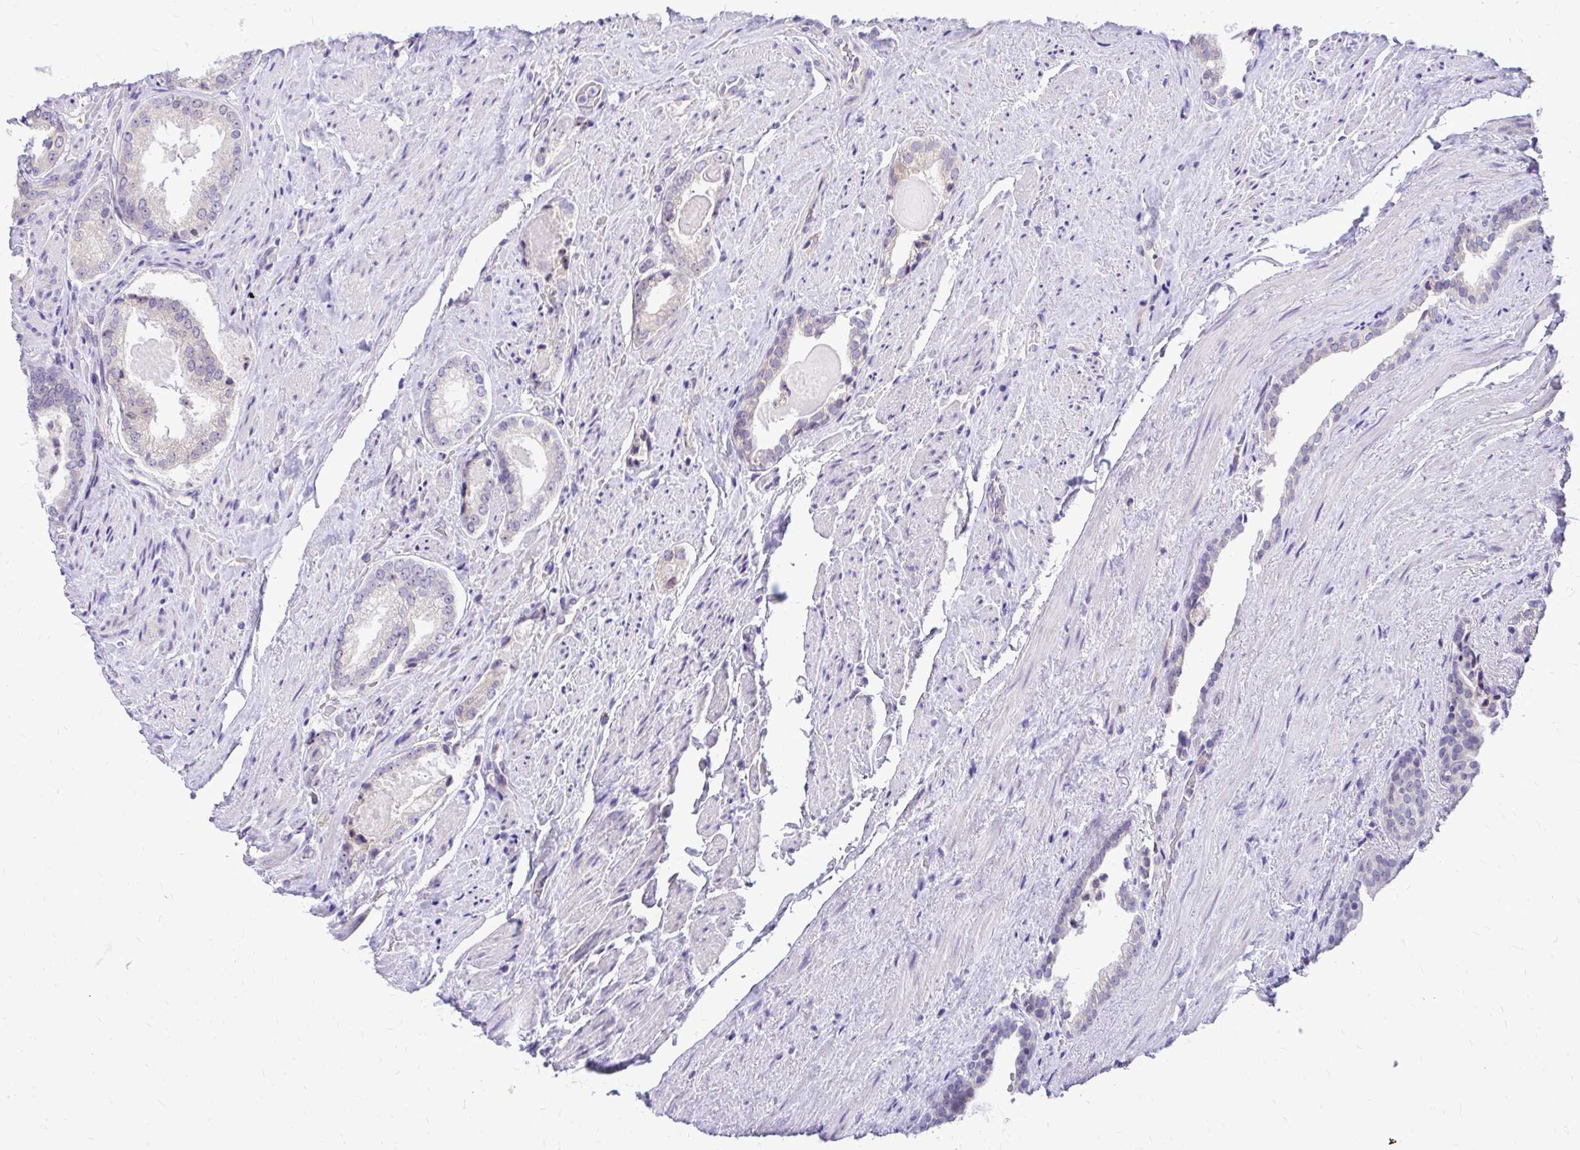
{"staining": {"intensity": "negative", "quantity": "none", "location": "none"}, "tissue": "prostate cancer", "cell_type": "Tumor cells", "image_type": "cancer", "snomed": [{"axis": "morphology", "description": "Adenocarcinoma, High grade"}, {"axis": "topography", "description": "Prostate"}], "caption": "Protein analysis of high-grade adenocarcinoma (prostate) displays no significant staining in tumor cells.", "gene": "NIFK", "patient": {"sex": "male", "age": 65}}